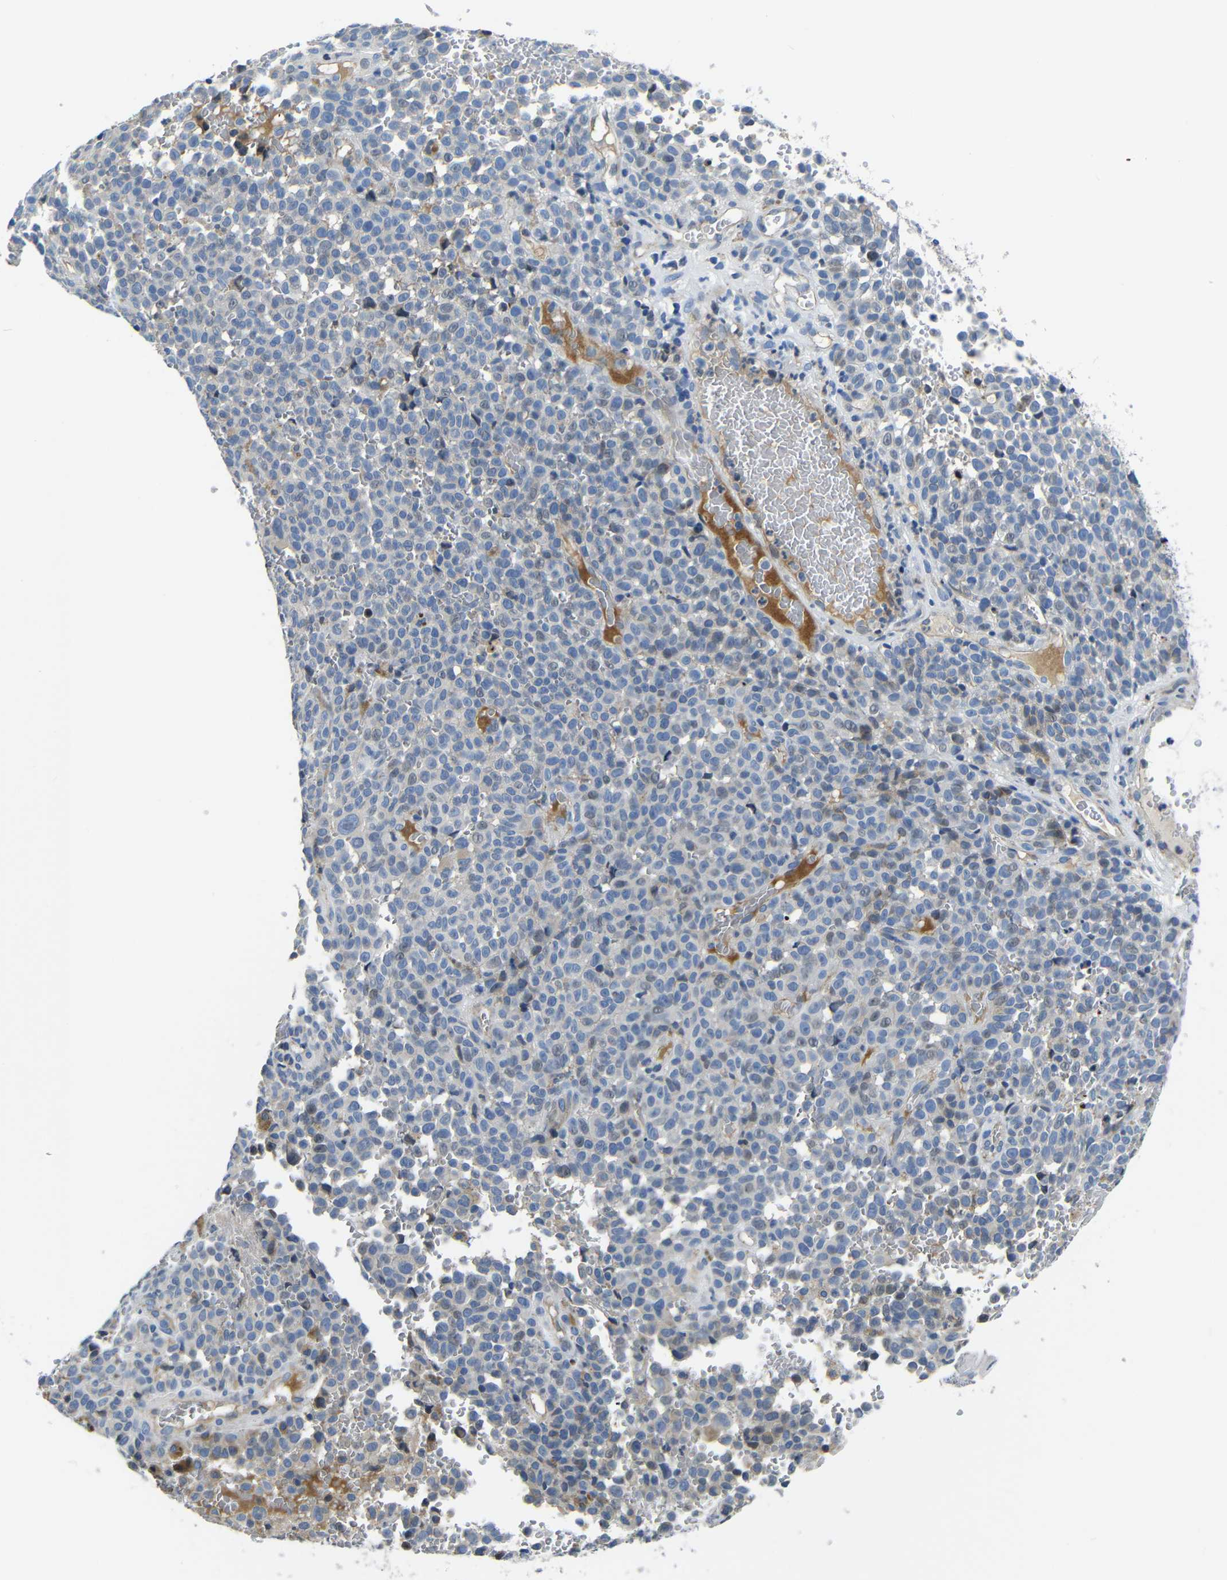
{"staining": {"intensity": "negative", "quantity": "none", "location": "none"}, "tissue": "melanoma", "cell_type": "Tumor cells", "image_type": "cancer", "snomed": [{"axis": "morphology", "description": "Malignant melanoma, NOS"}, {"axis": "topography", "description": "Skin"}], "caption": "High magnification brightfield microscopy of malignant melanoma stained with DAB (brown) and counterstained with hematoxylin (blue): tumor cells show no significant staining.", "gene": "AFDN", "patient": {"sex": "female", "age": 82}}